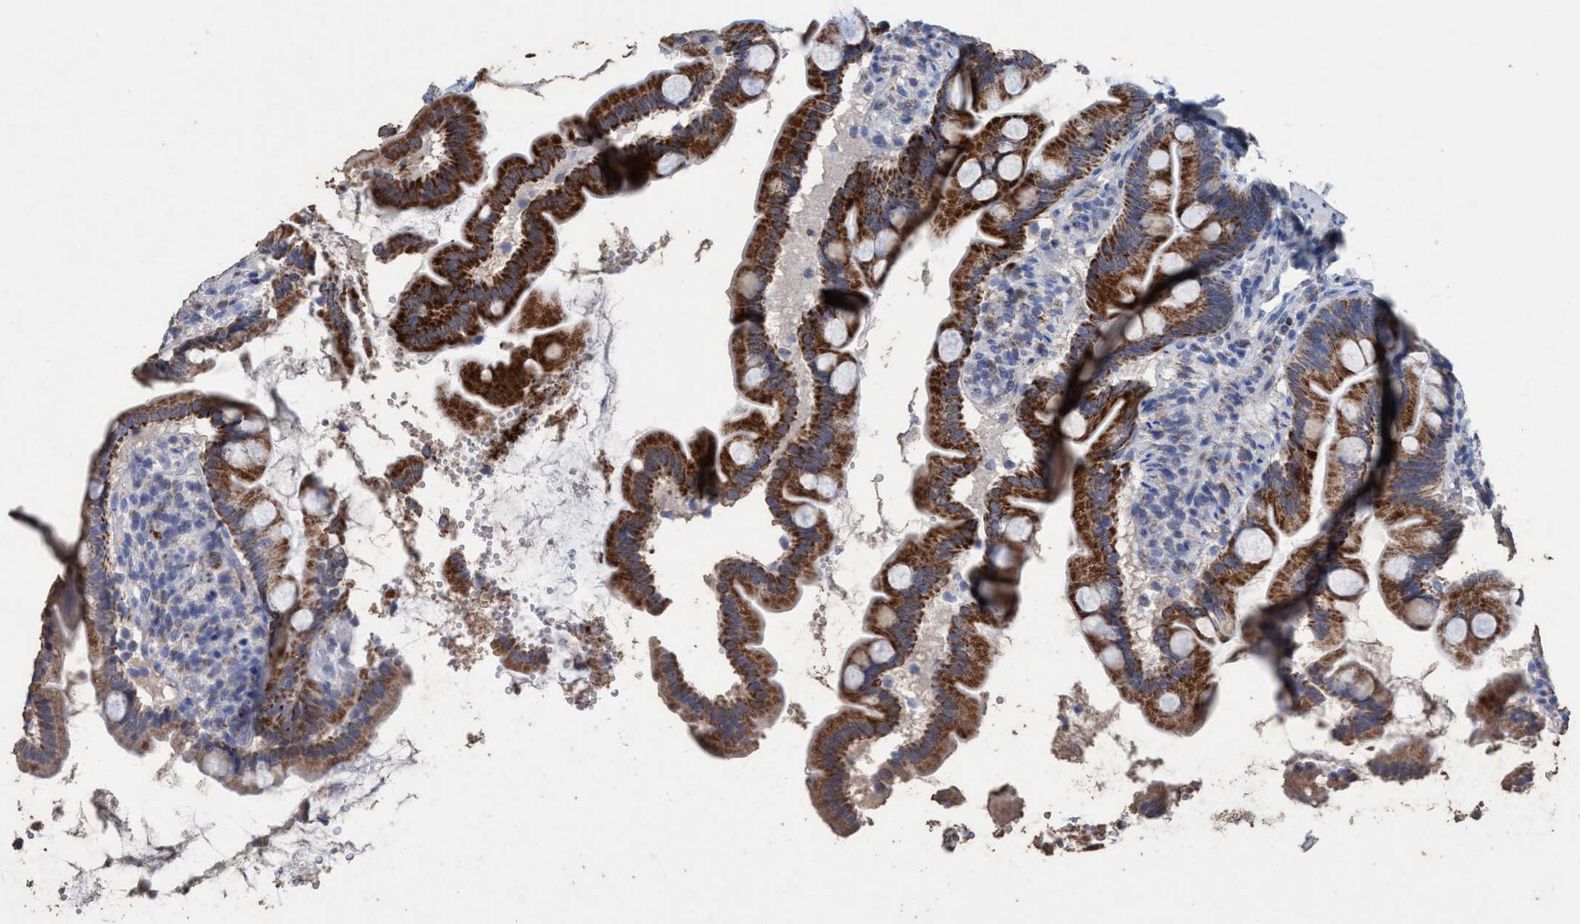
{"staining": {"intensity": "strong", "quantity": ">75%", "location": "cytoplasmic/membranous"}, "tissue": "small intestine", "cell_type": "Glandular cells", "image_type": "normal", "snomed": [{"axis": "morphology", "description": "Normal tissue, NOS"}, {"axis": "topography", "description": "Small intestine"}], "caption": "Immunohistochemistry image of benign small intestine: human small intestine stained using IHC displays high levels of strong protein expression localized specifically in the cytoplasmic/membranous of glandular cells, appearing as a cytoplasmic/membranous brown color.", "gene": "RSAD1", "patient": {"sex": "female", "age": 56}}